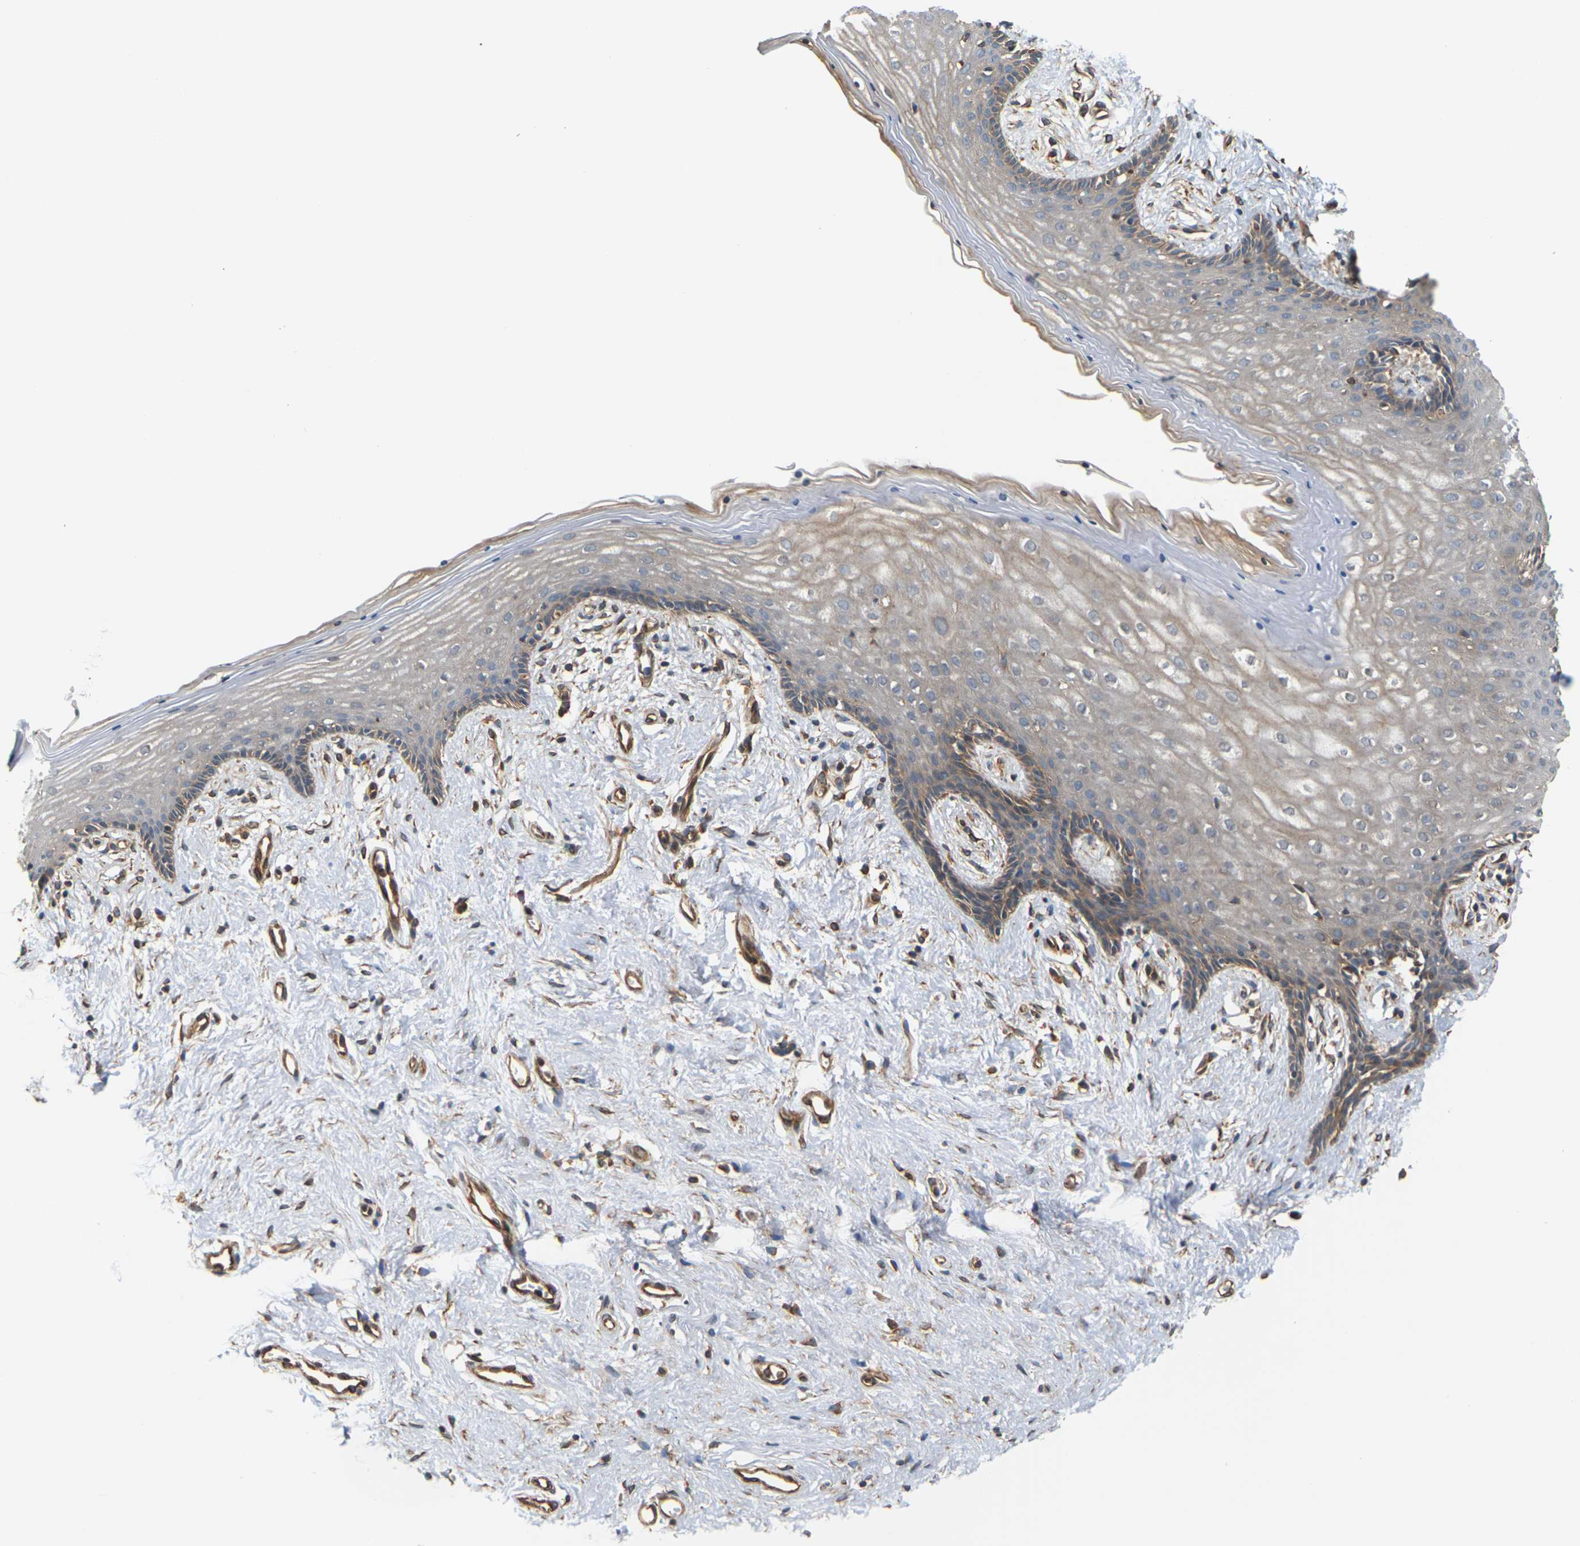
{"staining": {"intensity": "moderate", "quantity": "25%-75%", "location": "cytoplasmic/membranous"}, "tissue": "vagina", "cell_type": "Squamous epithelial cells", "image_type": "normal", "snomed": [{"axis": "morphology", "description": "Normal tissue, NOS"}, {"axis": "topography", "description": "Vagina"}], "caption": "A brown stain labels moderate cytoplasmic/membranous staining of a protein in squamous epithelial cells of normal human vagina. (Brightfield microscopy of DAB IHC at high magnification).", "gene": "PCDHB4", "patient": {"sex": "female", "age": 44}}